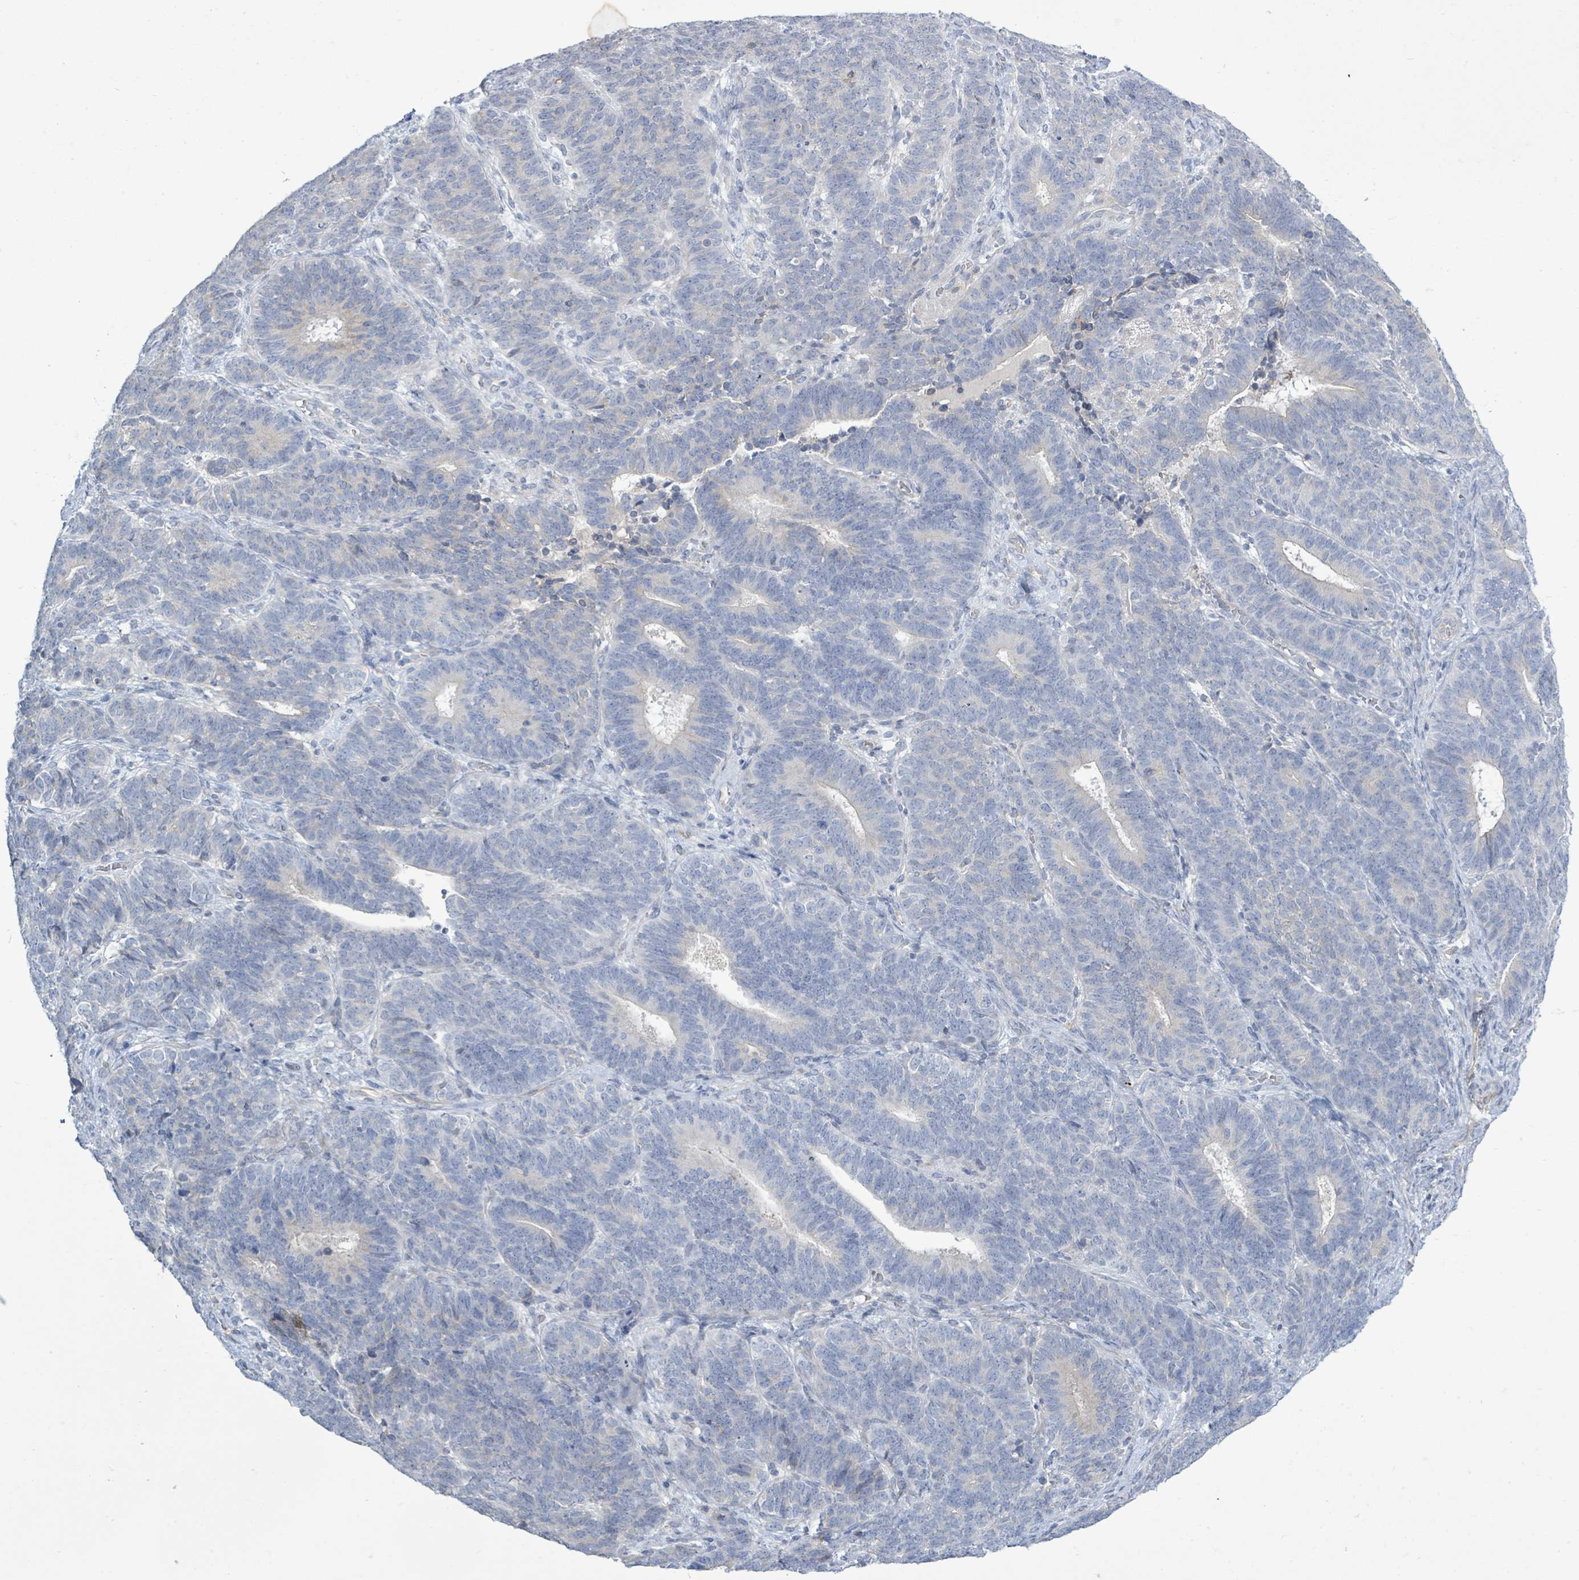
{"staining": {"intensity": "negative", "quantity": "none", "location": "none"}, "tissue": "endometrial cancer", "cell_type": "Tumor cells", "image_type": "cancer", "snomed": [{"axis": "morphology", "description": "Adenocarcinoma, NOS"}, {"axis": "topography", "description": "Endometrium"}], "caption": "Endometrial adenocarcinoma was stained to show a protein in brown. There is no significant positivity in tumor cells.", "gene": "SIRPB1", "patient": {"sex": "female", "age": 70}}